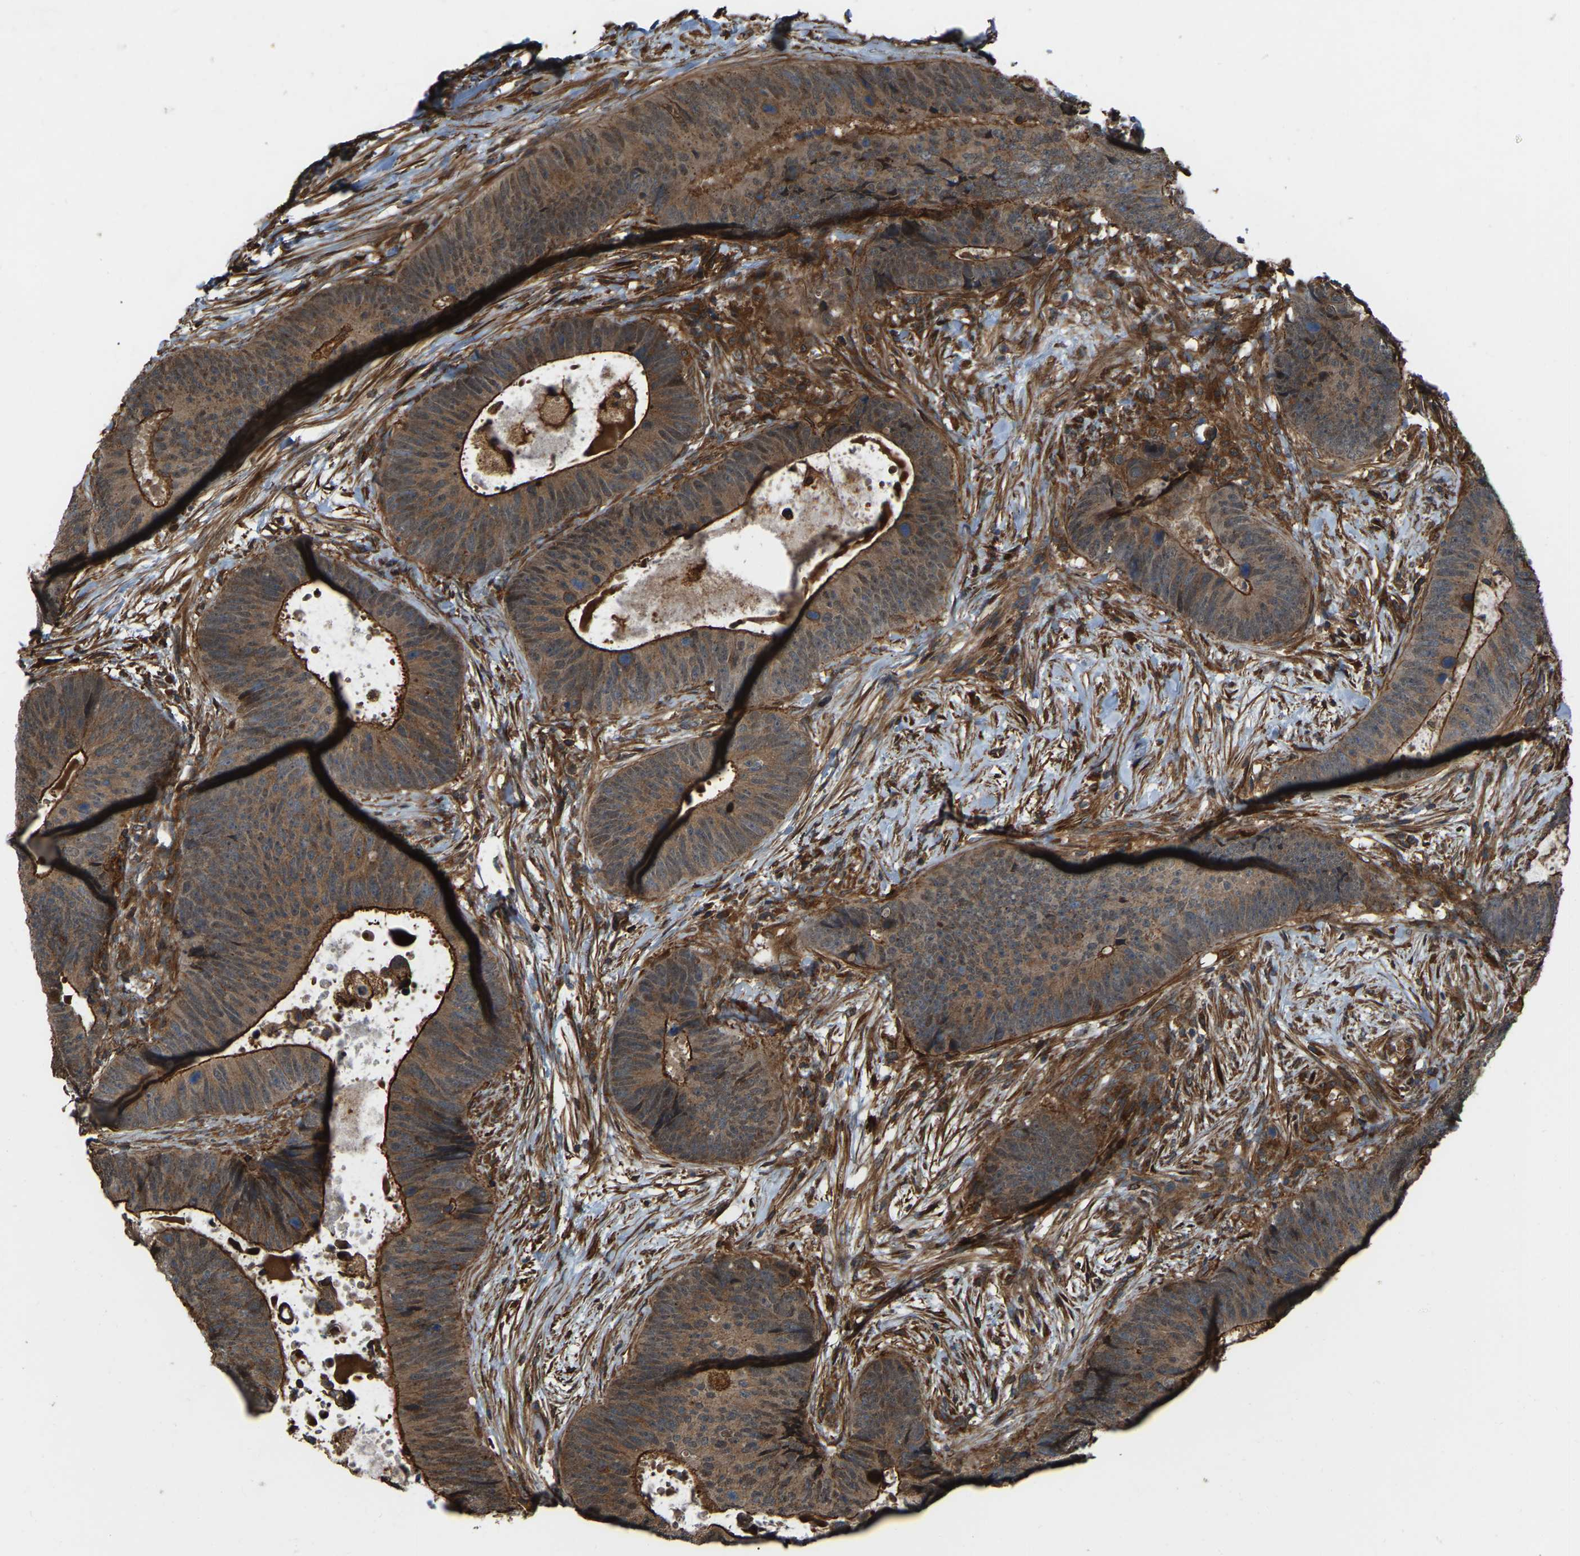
{"staining": {"intensity": "strong", "quantity": ">75%", "location": "cytoplasmic/membranous"}, "tissue": "colorectal cancer", "cell_type": "Tumor cells", "image_type": "cancer", "snomed": [{"axis": "morphology", "description": "Adenocarcinoma, NOS"}, {"axis": "topography", "description": "Colon"}], "caption": "High-power microscopy captured an immunohistochemistry histopathology image of adenocarcinoma (colorectal), revealing strong cytoplasmic/membranous positivity in approximately >75% of tumor cells. (DAB IHC, brown staining for protein, blue staining for nuclei).", "gene": "SAMD9L", "patient": {"sex": "male", "age": 56}}